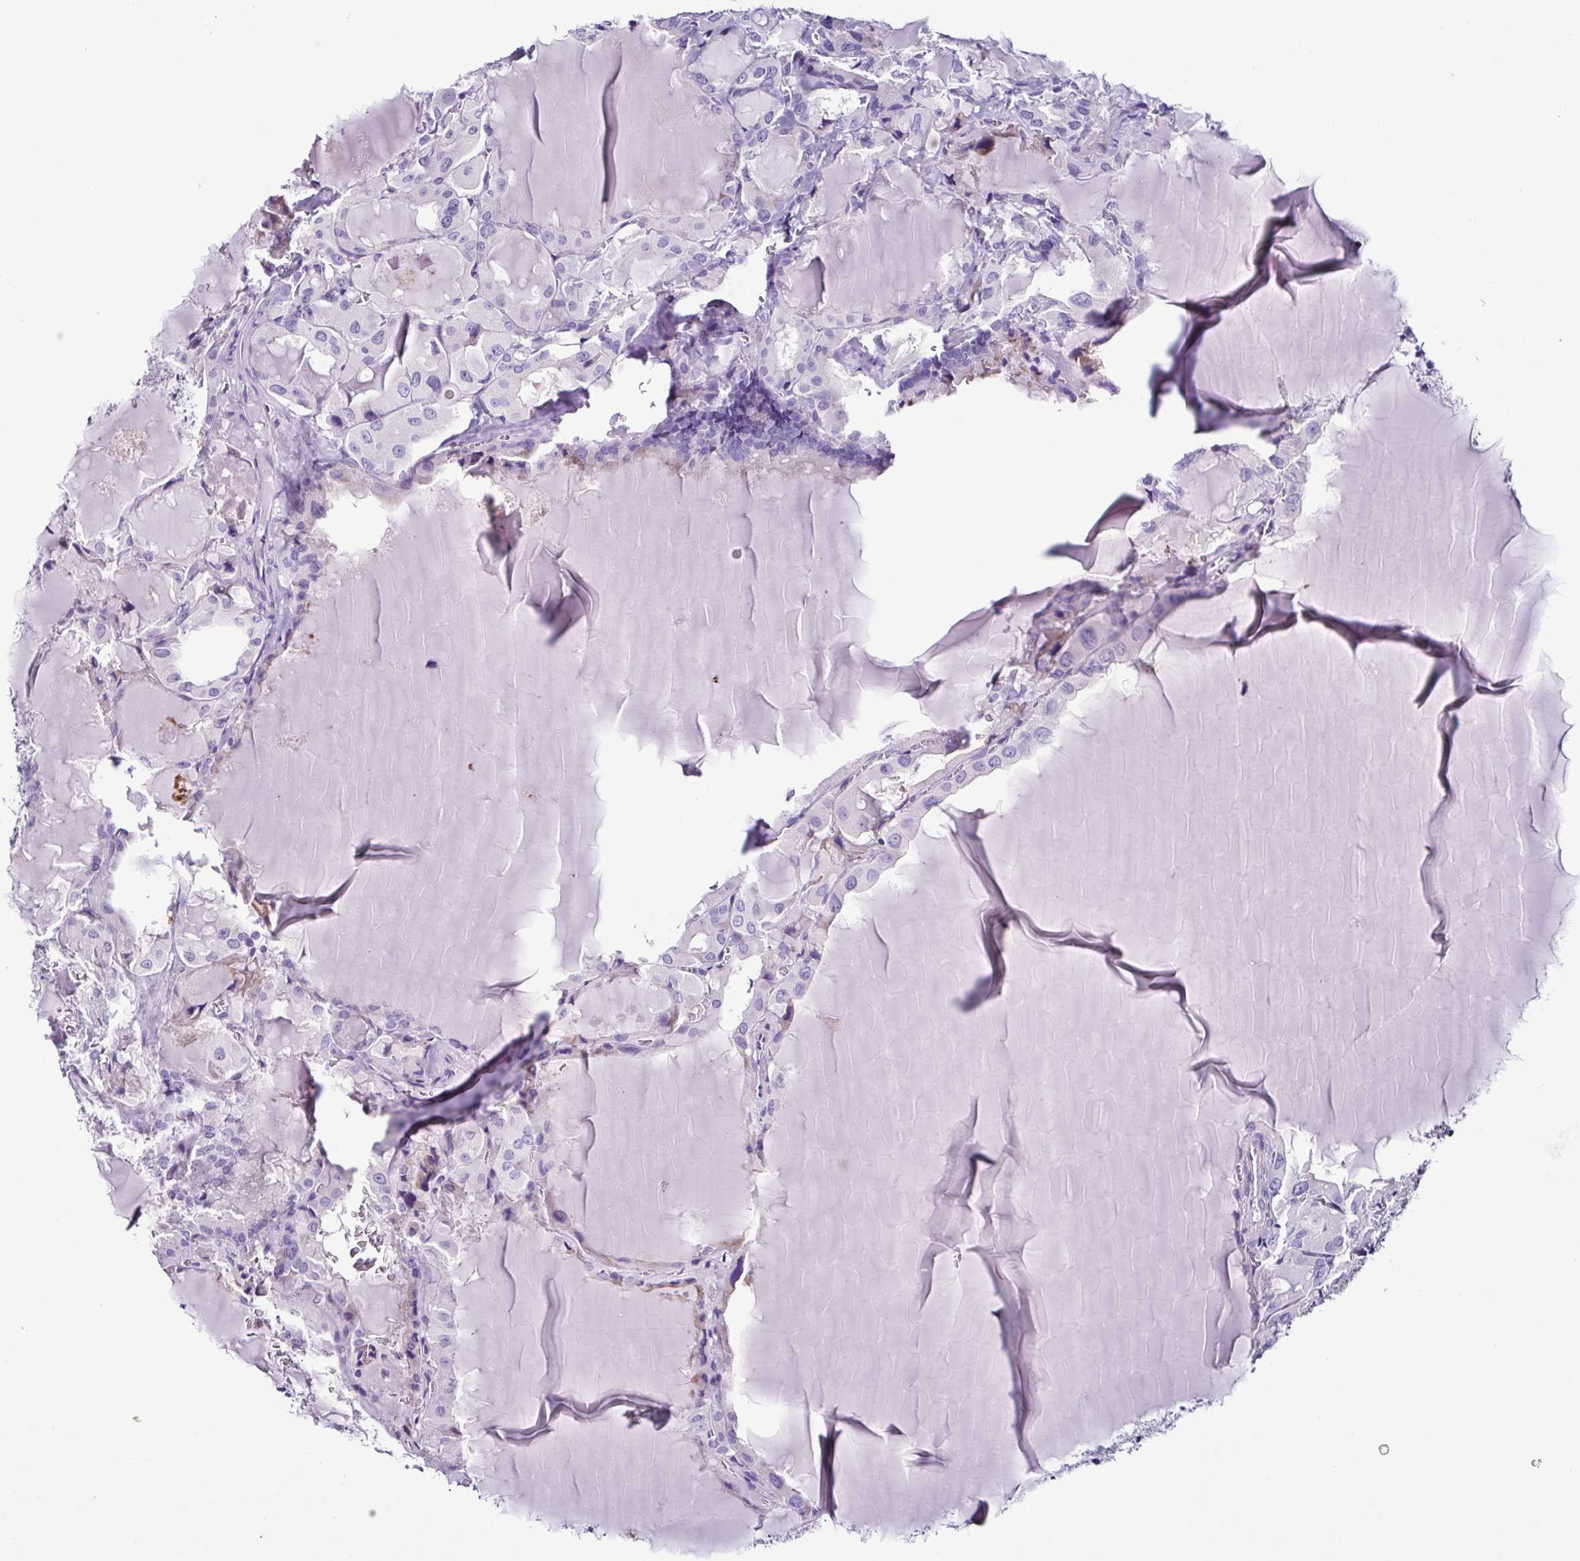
{"staining": {"intensity": "negative", "quantity": "none", "location": "none"}, "tissue": "thyroid cancer", "cell_type": "Tumor cells", "image_type": "cancer", "snomed": [{"axis": "morphology", "description": "Papillary adenocarcinoma, NOS"}, {"axis": "topography", "description": "Thyroid gland"}], "caption": "This is an immunohistochemistry photomicrograph of human papillary adenocarcinoma (thyroid). There is no expression in tumor cells.", "gene": "SRL", "patient": {"sex": "male", "age": 87}}